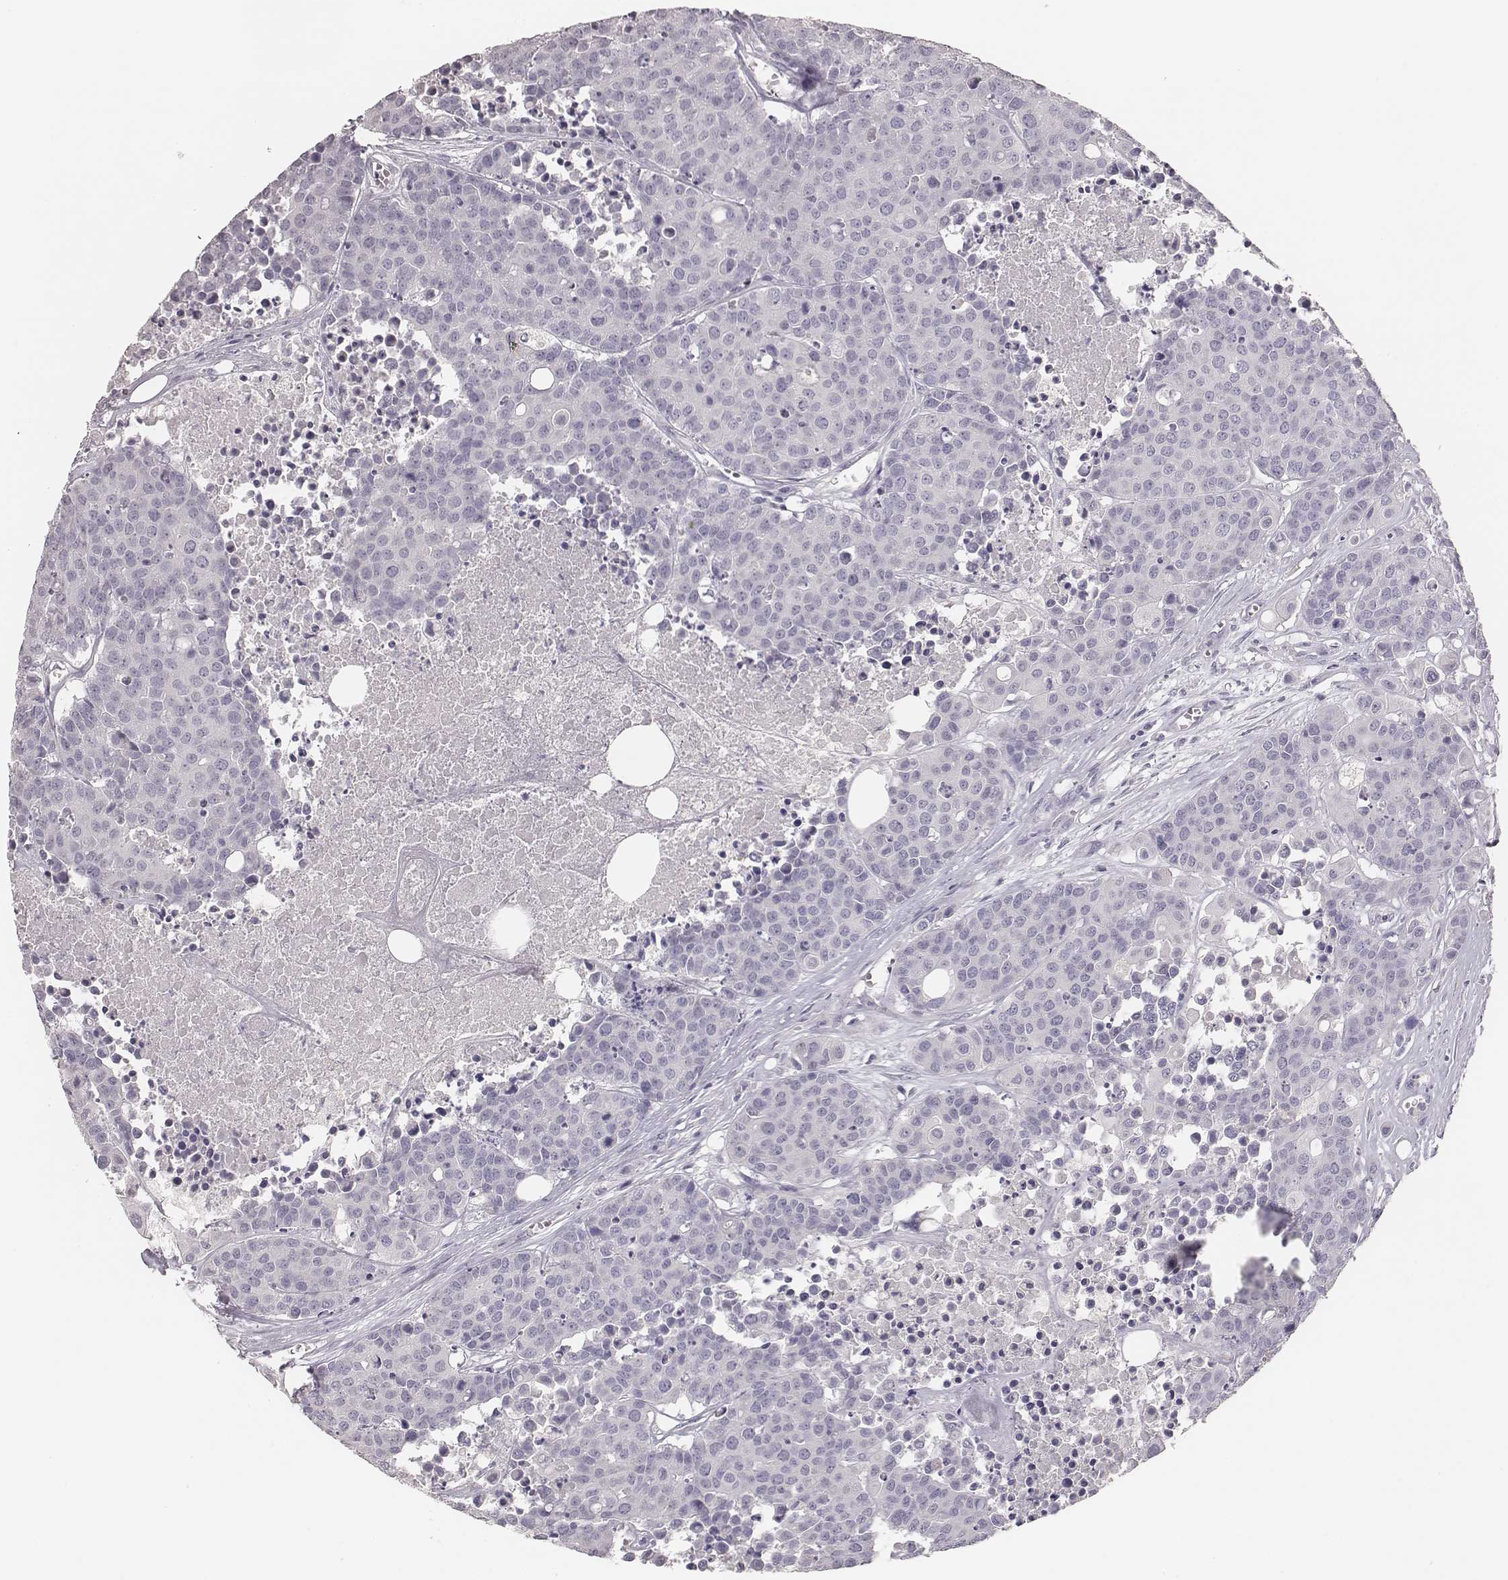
{"staining": {"intensity": "negative", "quantity": "none", "location": "none"}, "tissue": "carcinoid", "cell_type": "Tumor cells", "image_type": "cancer", "snomed": [{"axis": "morphology", "description": "Carcinoid, malignant, NOS"}, {"axis": "topography", "description": "Colon"}], "caption": "Tumor cells show no significant expression in malignant carcinoid.", "gene": "MYH6", "patient": {"sex": "male", "age": 81}}